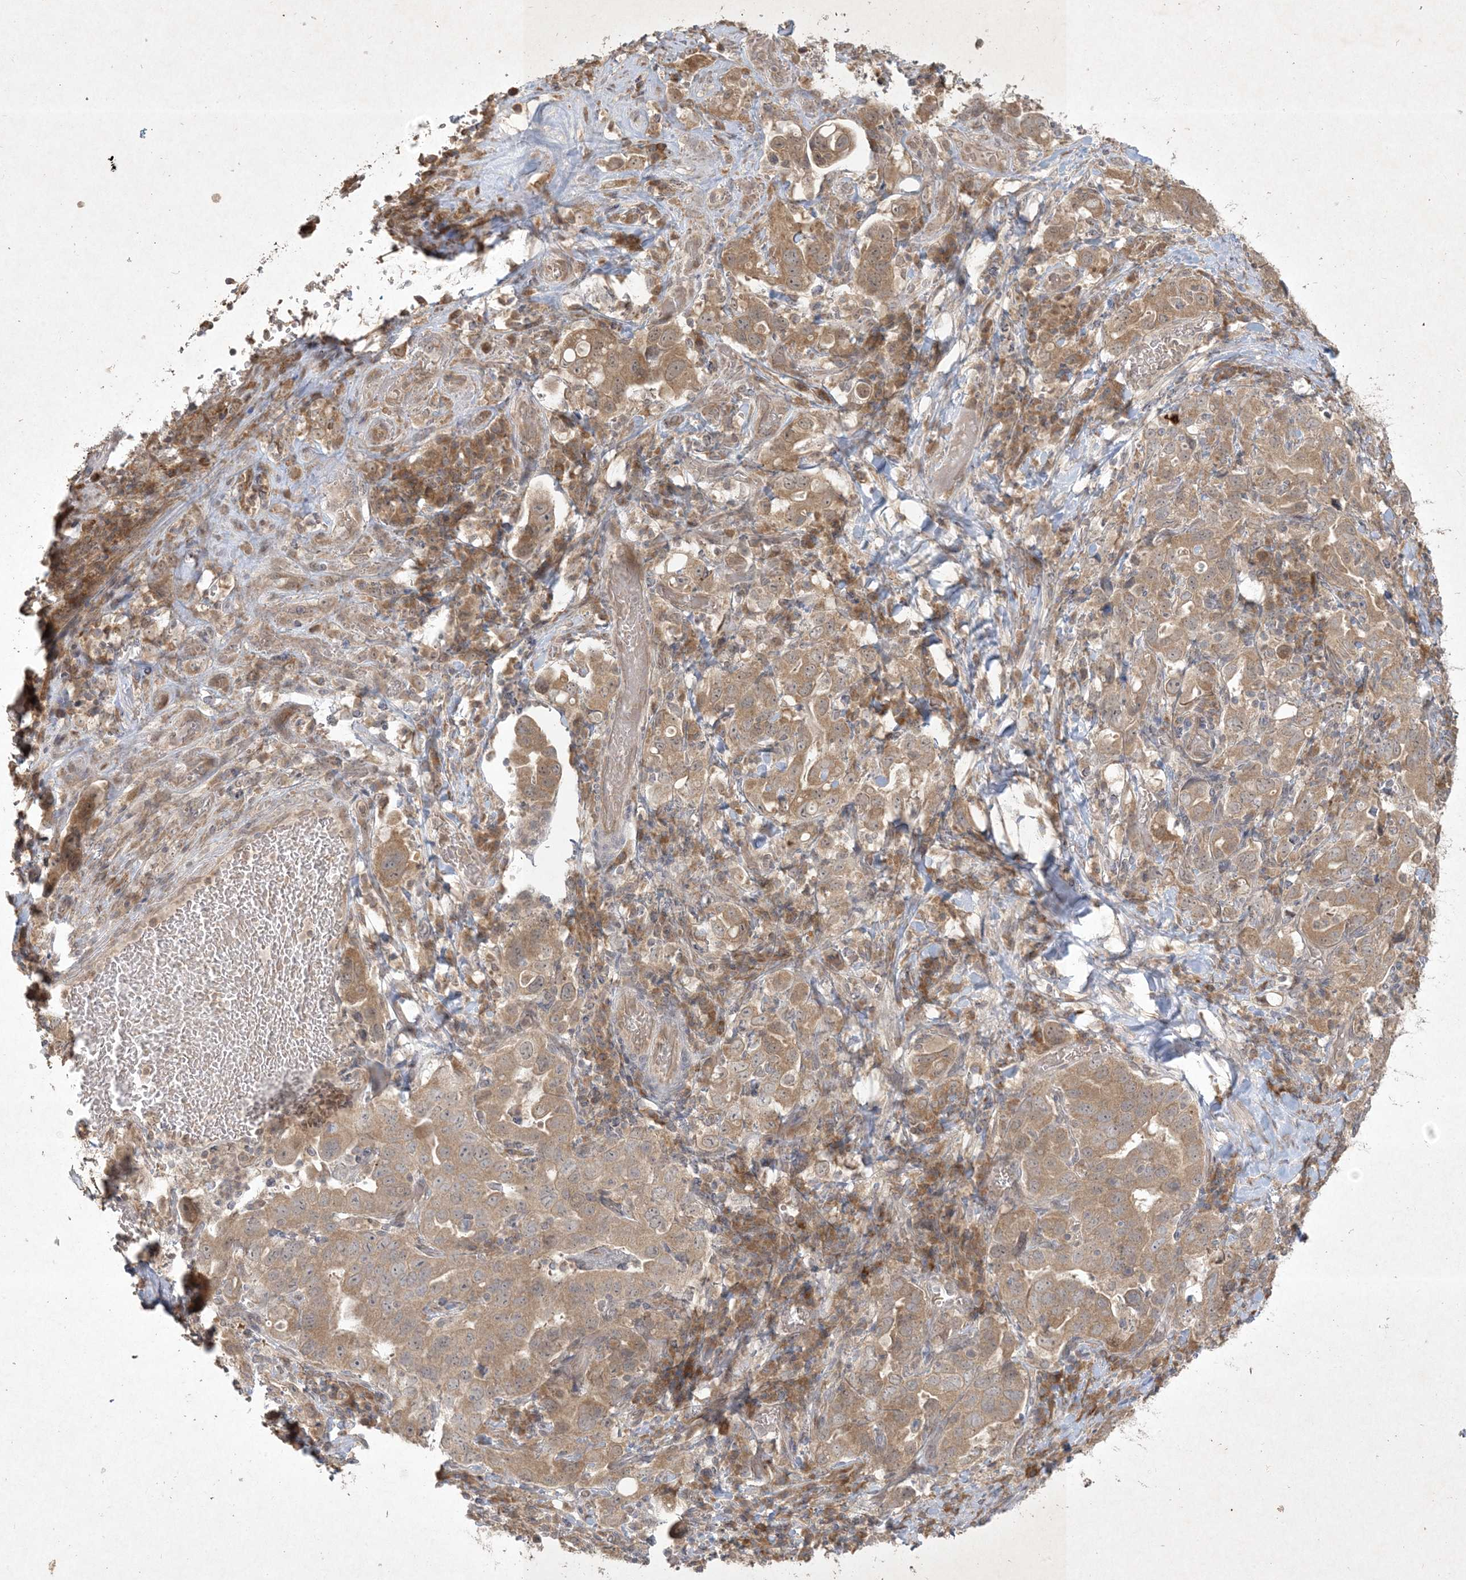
{"staining": {"intensity": "moderate", "quantity": ">75%", "location": "cytoplasmic/membranous,nuclear"}, "tissue": "stomach cancer", "cell_type": "Tumor cells", "image_type": "cancer", "snomed": [{"axis": "morphology", "description": "Adenocarcinoma, NOS"}, {"axis": "topography", "description": "Stomach, upper"}], "caption": "Immunohistochemistry histopathology image of neoplastic tissue: stomach cancer stained using IHC exhibits medium levels of moderate protein expression localized specifically in the cytoplasmic/membranous and nuclear of tumor cells, appearing as a cytoplasmic/membranous and nuclear brown color.", "gene": "NRBP2", "patient": {"sex": "male", "age": 62}}